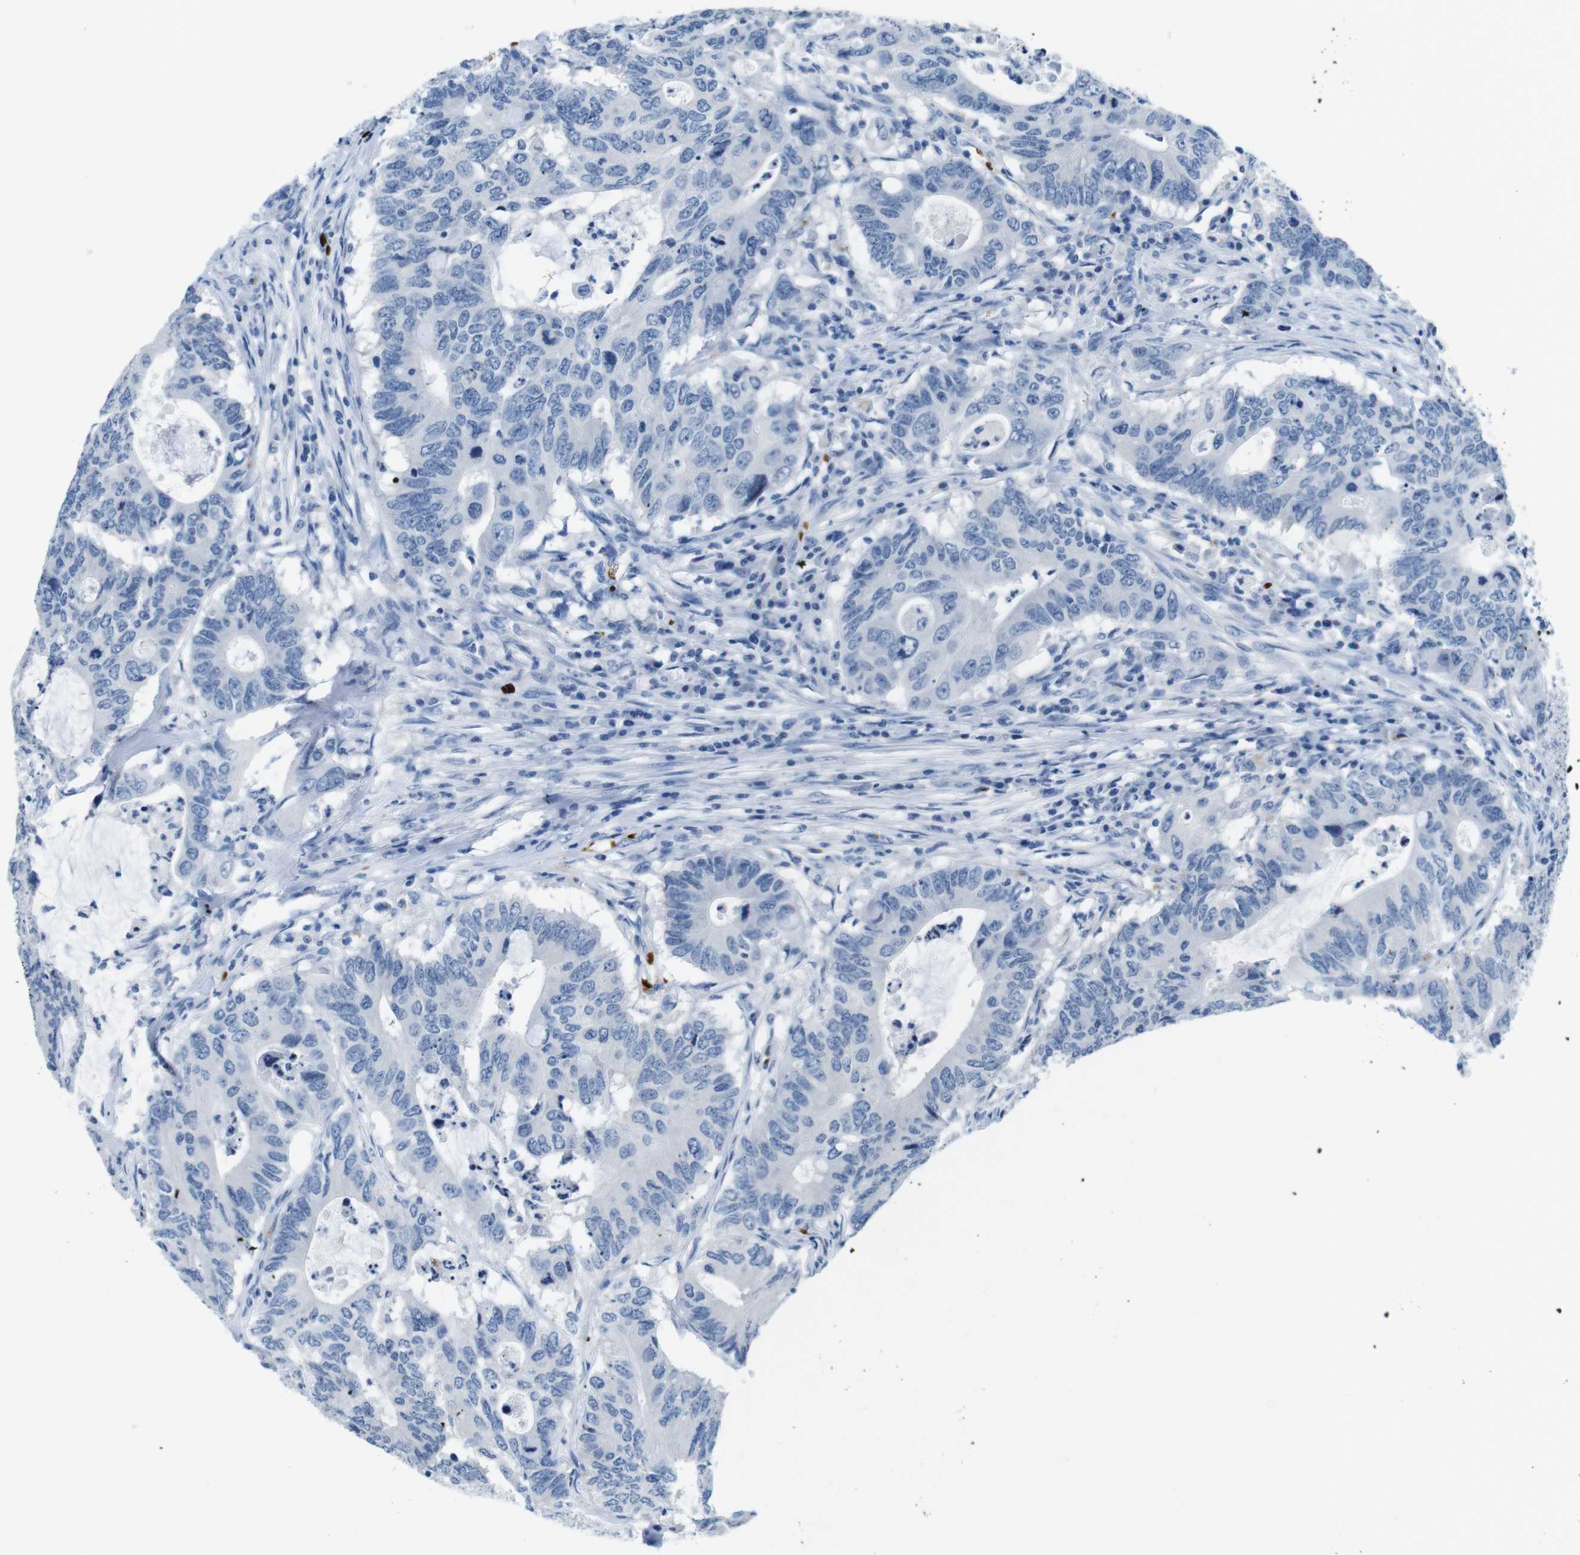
{"staining": {"intensity": "negative", "quantity": "none", "location": "none"}, "tissue": "colorectal cancer", "cell_type": "Tumor cells", "image_type": "cancer", "snomed": [{"axis": "morphology", "description": "Adenocarcinoma, NOS"}, {"axis": "topography", "description": "Colon"}], "caption": "DAB immunohistochemical staining of colorectal cancer (adenocarcinoma) exhibits no significant staining in tumor cells.", "gene": "TFAP2C", "patient": {"sex": "male", "age": 71}}